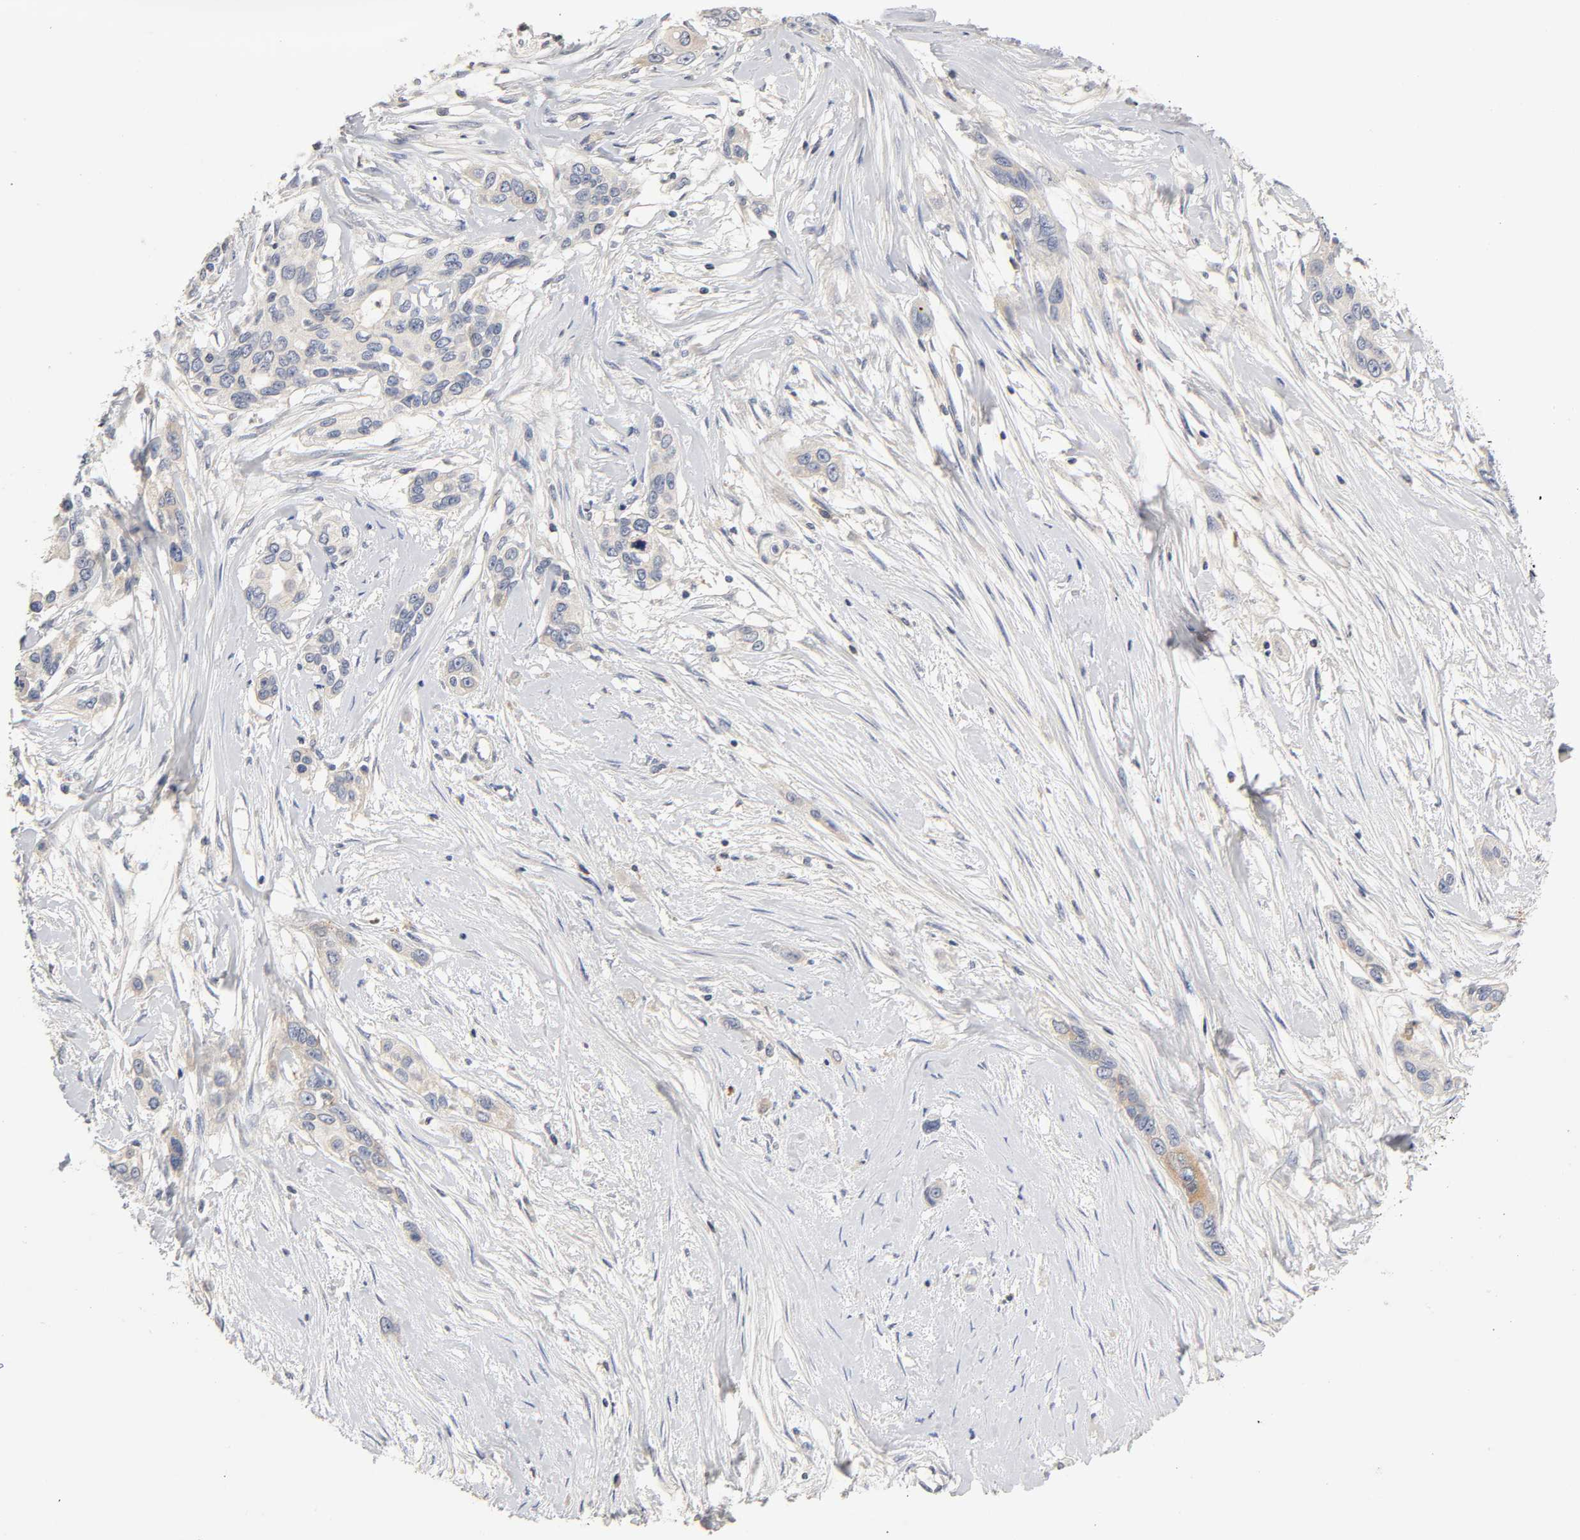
{"staining": {"intensity": "negative", "quantity": "none", "location": "none"}, "tissue": "pancreatic cancer", "cell_type": "Tumor cells", "image_type": "cancer", "snomed": [{"axis": "morphology", "description": "Adenocarcinoma, NOS"}, {"axis": "topography", "description": "Pancreas"}], "caption": "High magnification brightfield microscopy of pancreatic cancer stained with DAB (brown) and counterstained with hematoxylin (blue): tumor cells show no significant positivity.", "gene": "RHOA", "patient": {"sex": "female", "age": 60}}